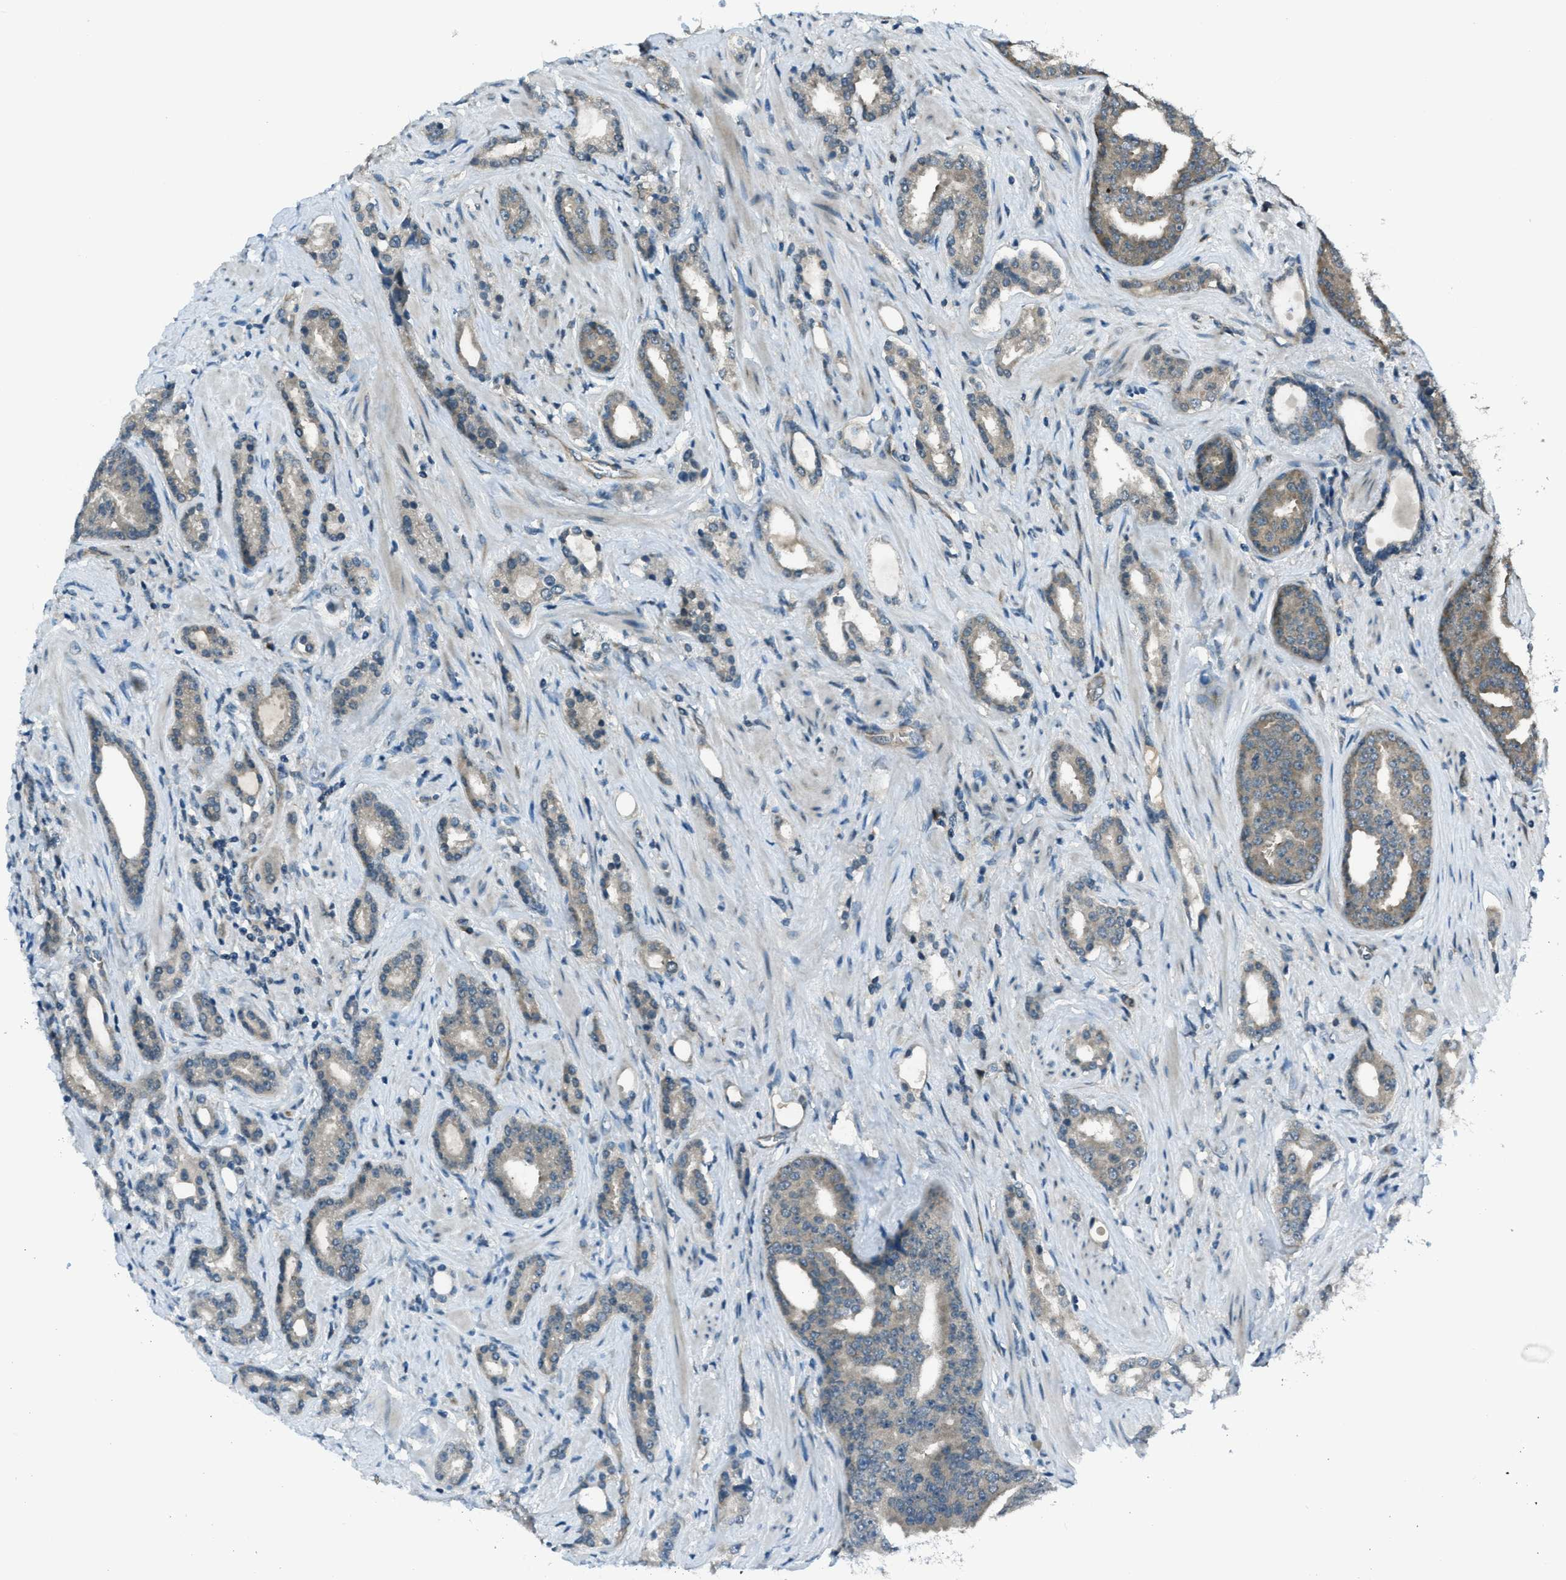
{"staining": {"intensity": "weak", "quantity": ">75%", "location": "cytoplasmic/membranous"}, "tissue": "prostate cancer", "cell_type": "Tumor cells", "image_type": "cancer", "snomed": [{"axis": "morphology", "description": "Adenocarcinoma, High grade"}, {"axis": "topography", "description": "Prostate"}], "caption": "IHC of human high-grade adenocarcinoma (prostate) exhibits low levels of weak cytoplasmic/membranous expression in about >75% of tumor cells.", "gene": "ASAP2", "patient": {"sex": "male", "age": 71}}